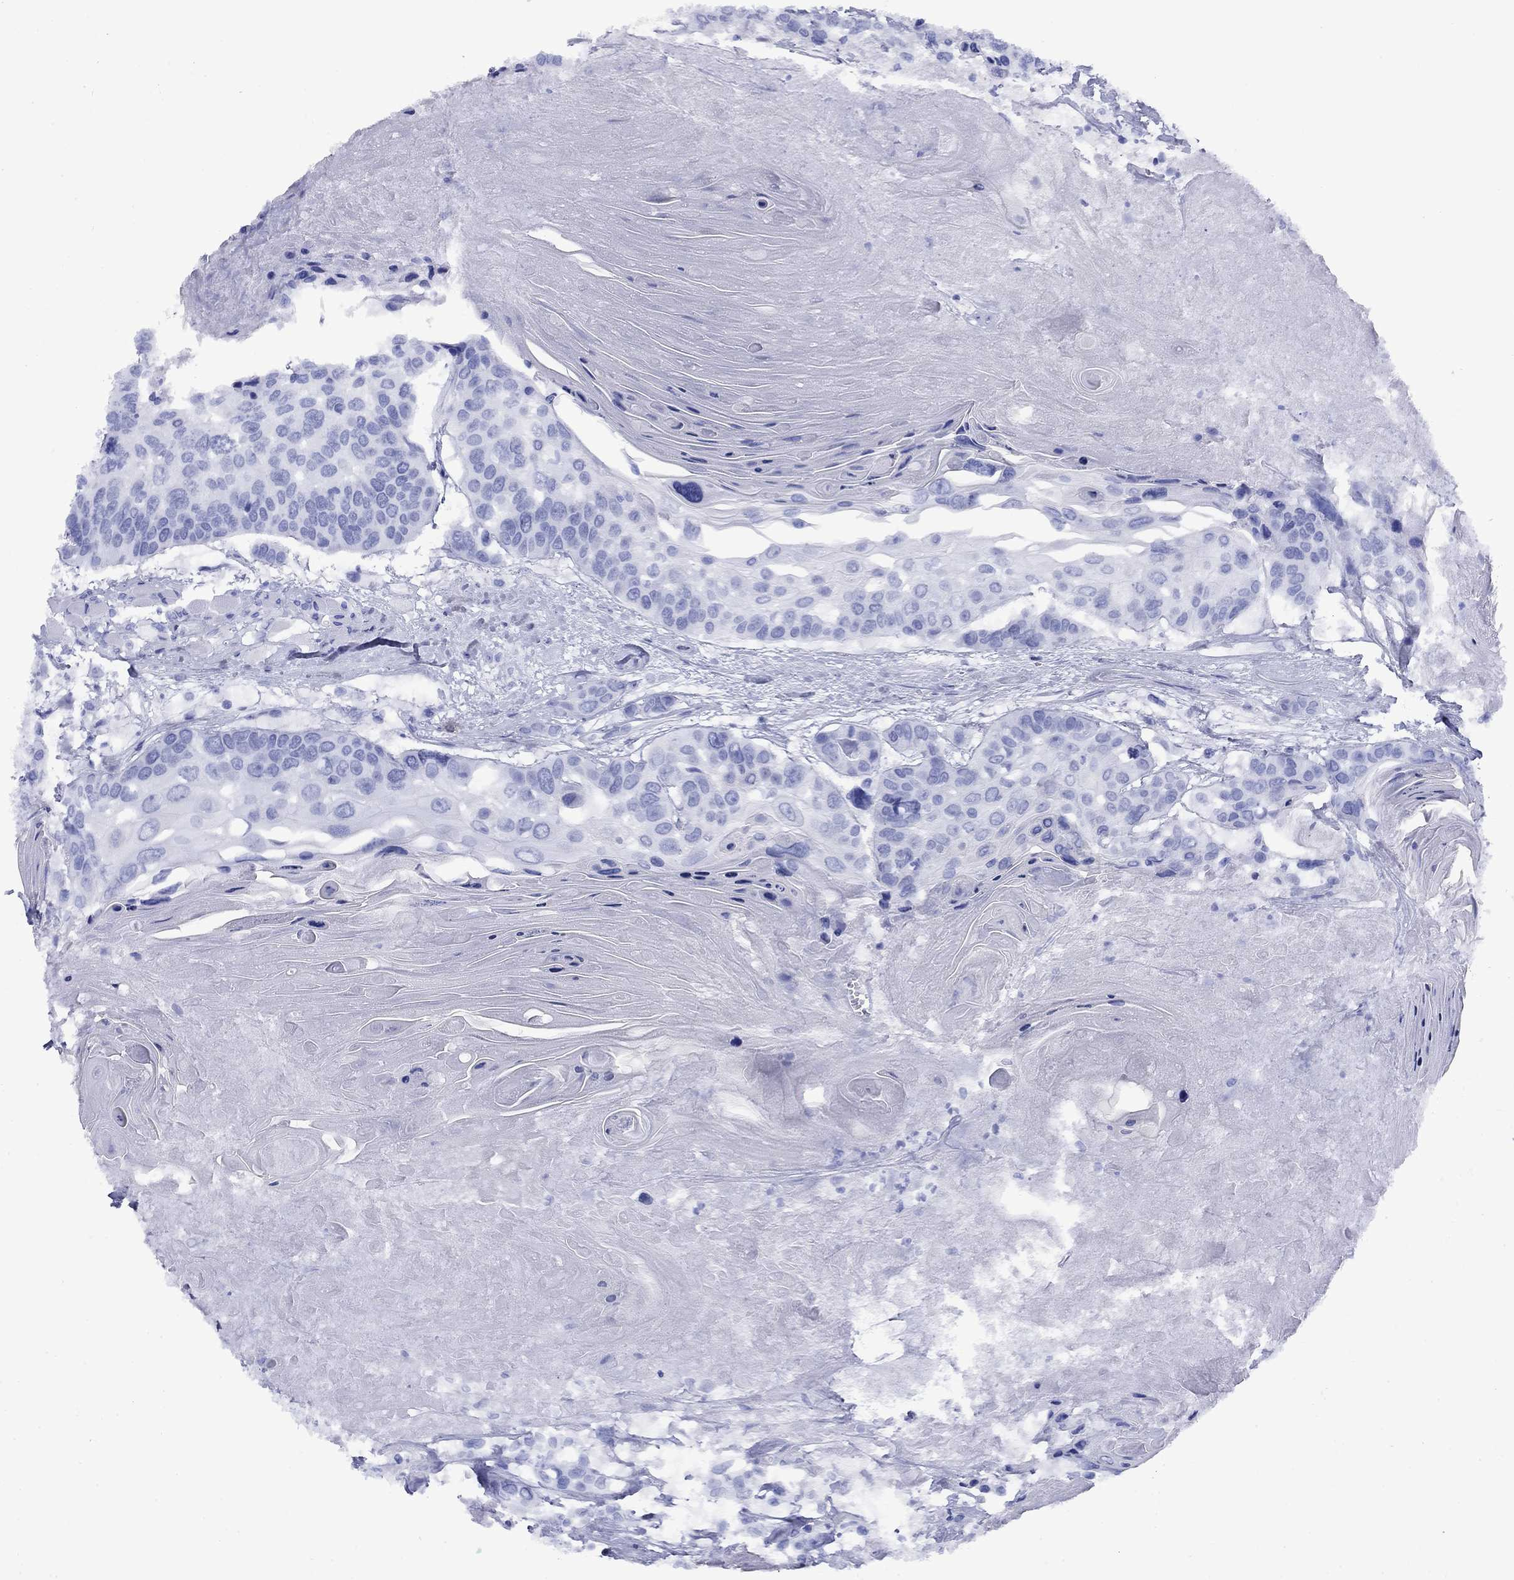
{"staining": {"intensity": "negative", "quantity": "none", "location": "none"}, "tissue": "head and neck cancer", "cell_type": "Tumor cells", "image_type": "cancer", "snomed": [{"axis": "morphology", "description": "Squamous cell carcinoma, NOS"}, {"axis": "topography", "description": "Oral tissue"}, {"axis": "topography", "description": "Head-Neck"}], "caption": "Immunohistochemistry (IHC) image of neoplastic tissue: human head and neck squamous cell carcinoma stained with DAB demonstrates no significant protein positivity in tumor cells.", "gene": "GIP", "patient": {"sex": "male", "age": 56}}